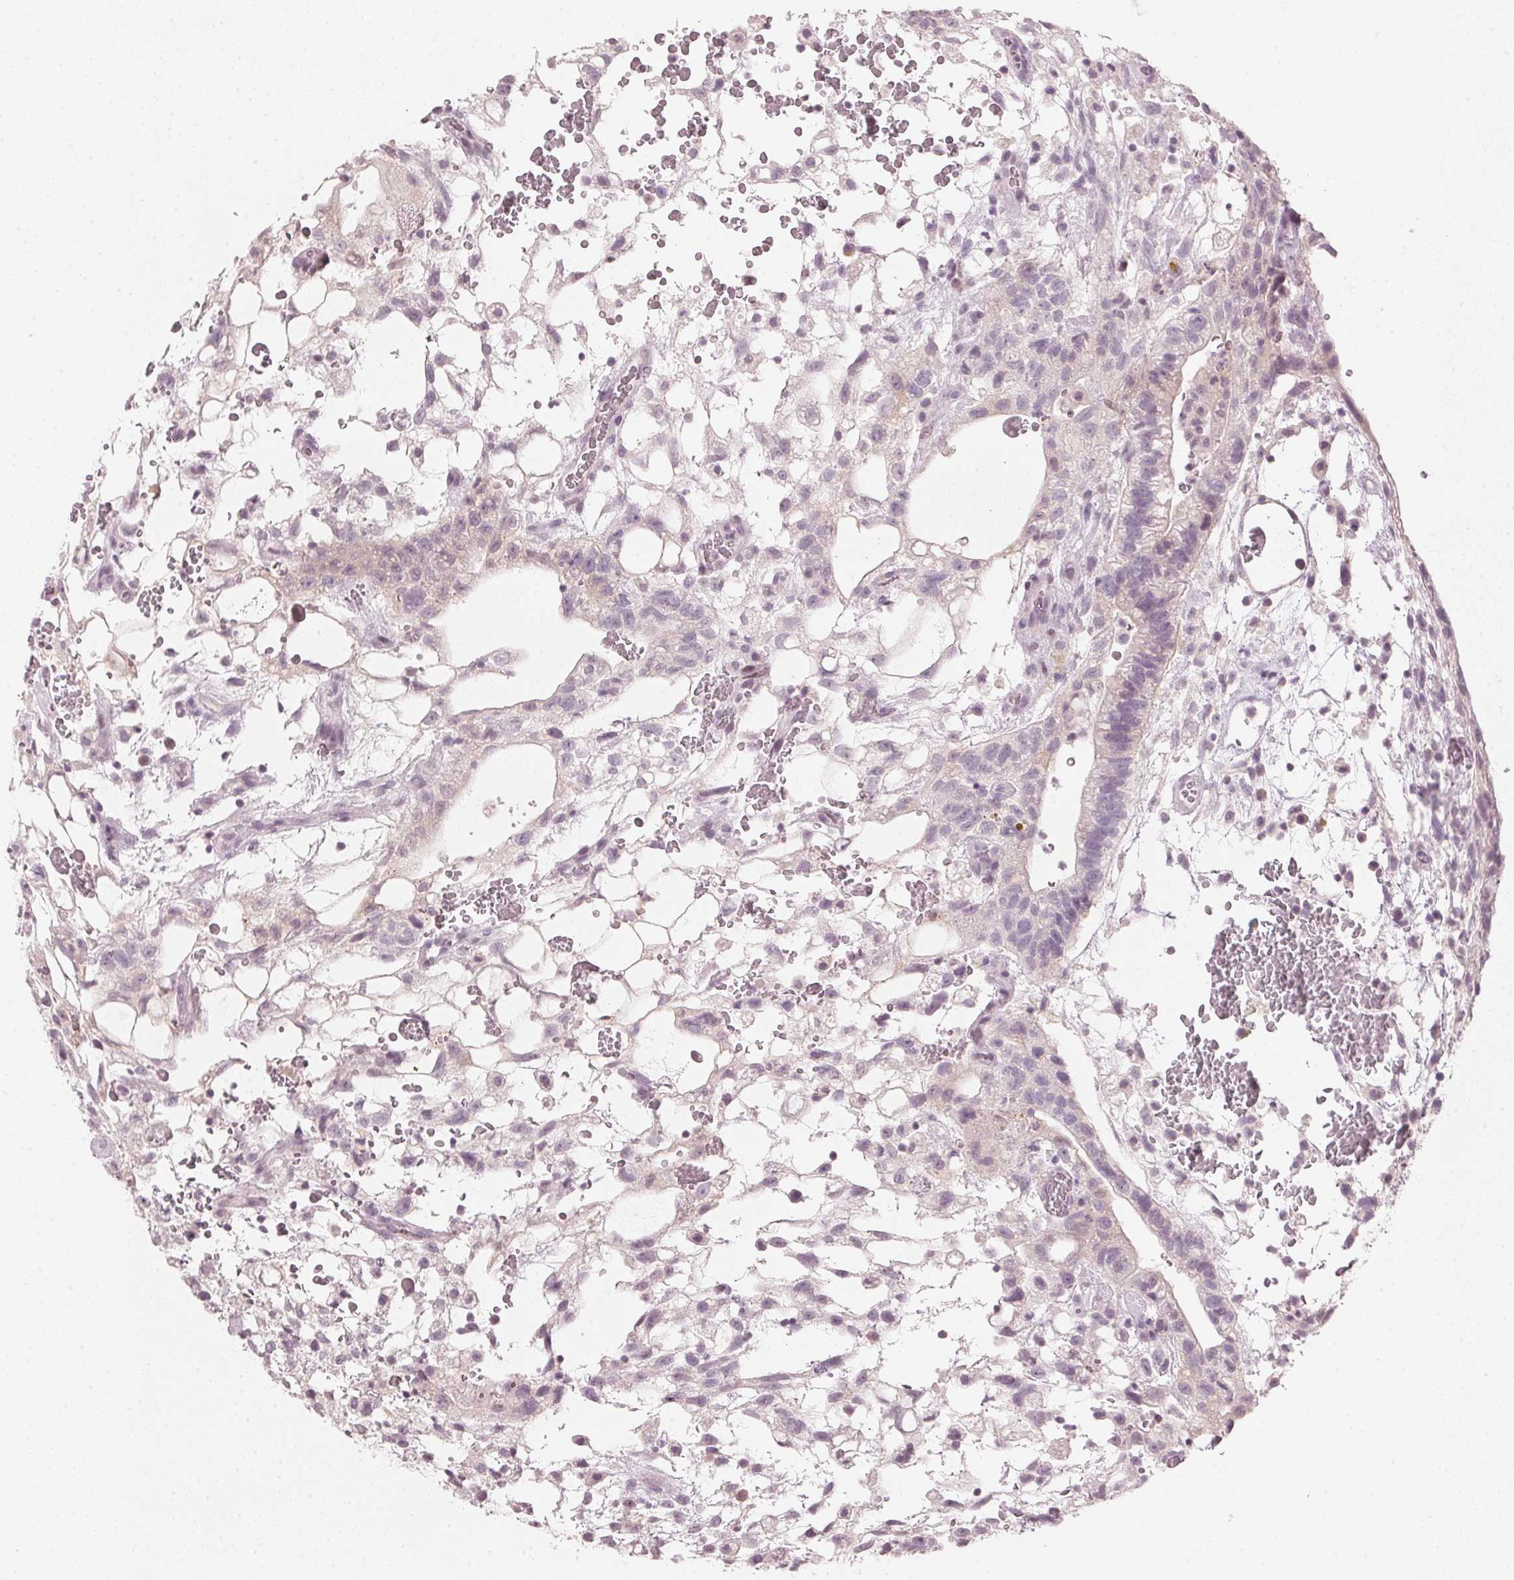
{"staining": {"intensity": "negative", "quantity": "none", "location": "none"}, "tissue": "testis cancer", "cell_type": "Tumor cells", "image_type": "cancer", "snomed": [{"axis": "morphology", "description": "Normal tissue, NOS"}, {"axis": "morphology", "description": "Carcinoma, Embryonal, NOS"}, {"axis": "topography", "description": "Testis"}], "caption": "Tumor cells show no significant staining in testis cancer (embryonal carcinoma).", "gene": "SFRP4", "patient": {"sex": "male", "age": 32}}